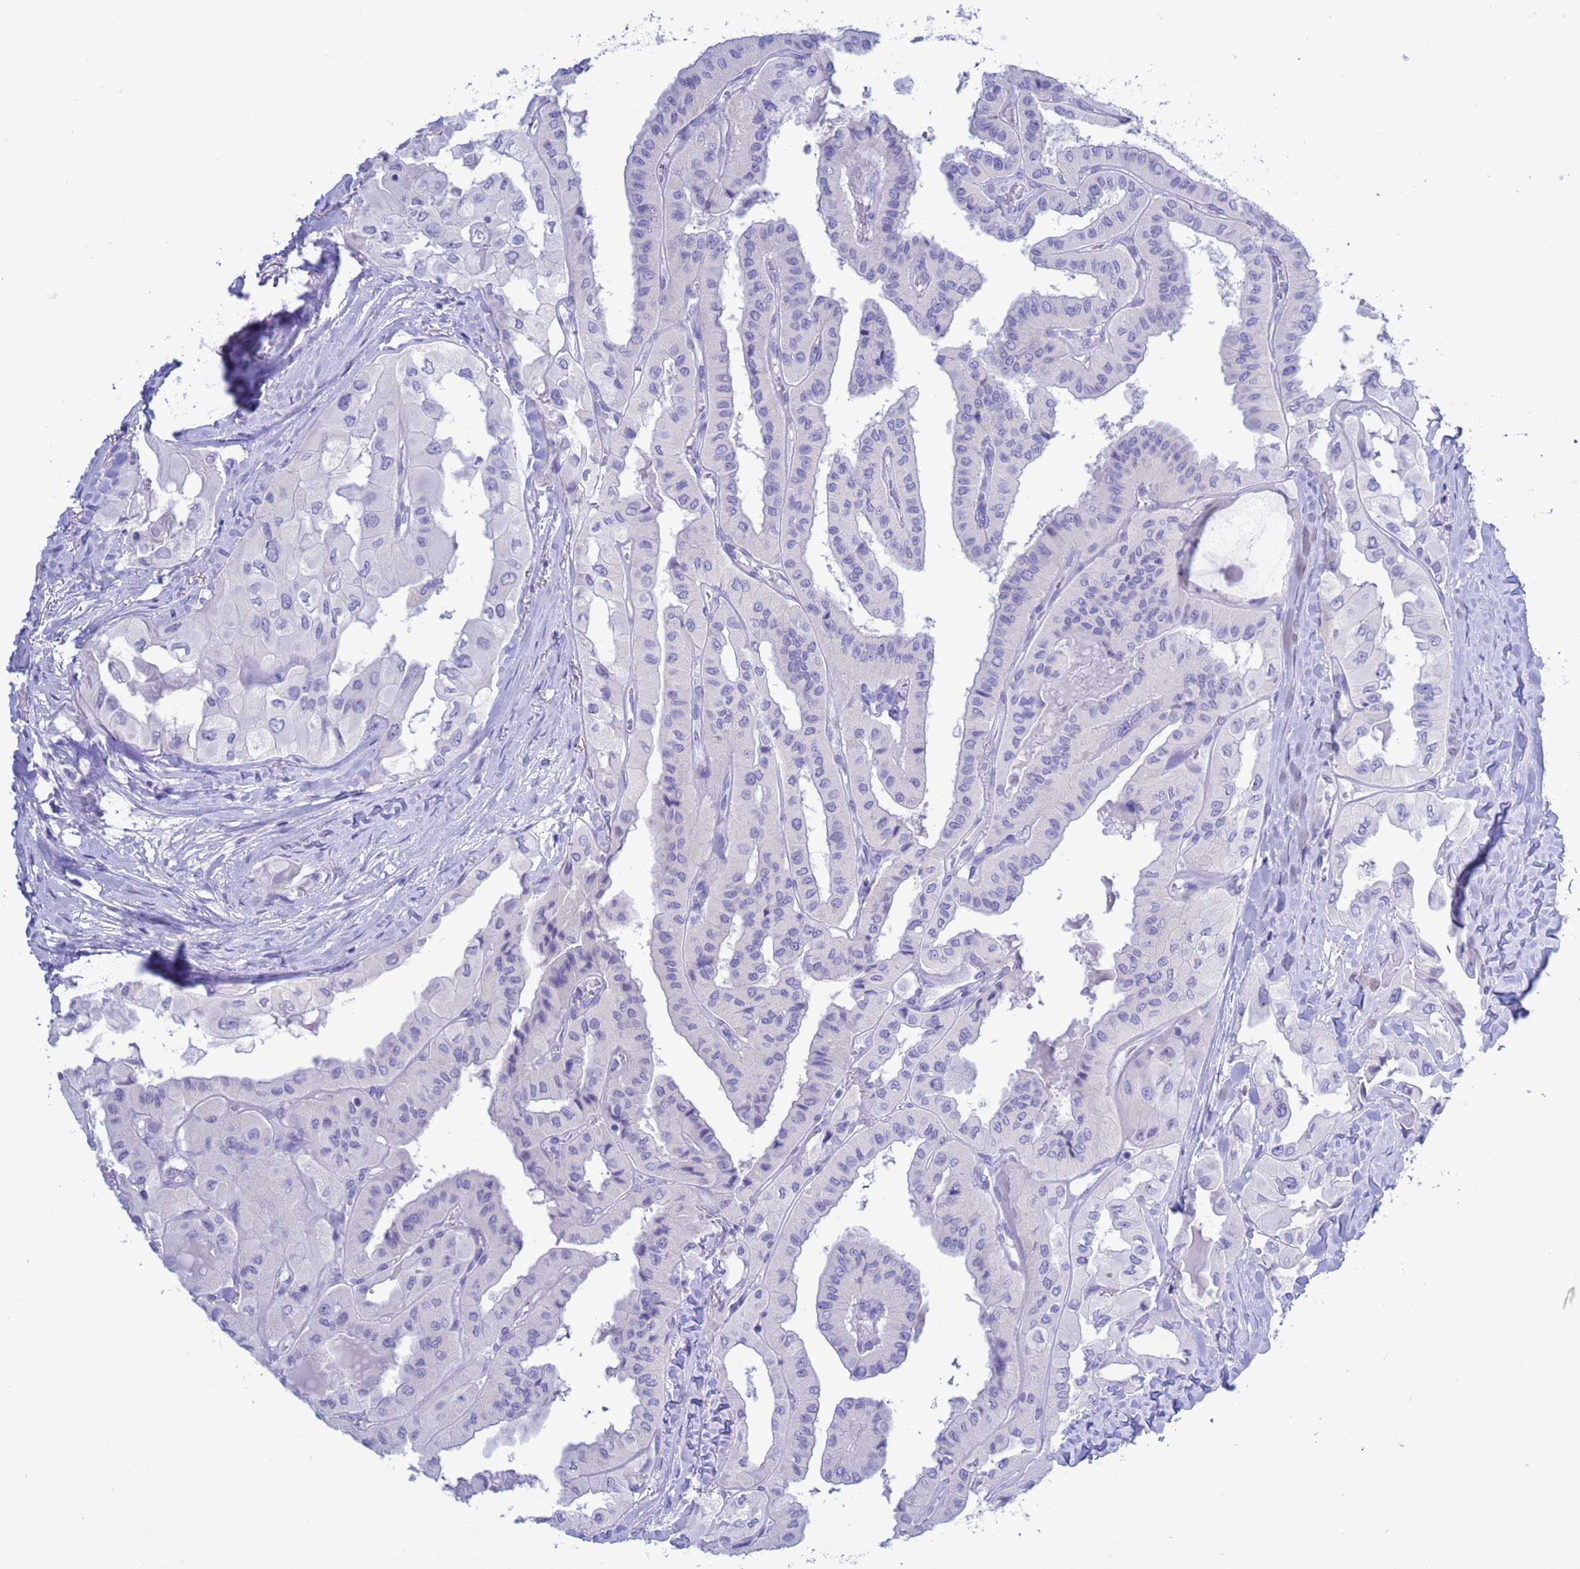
{"staining": {"intensity": "negative", "quantity": "none", "location": "none"}, "tissue": "thyroid cancer", "cell_type": "Tumor cells", "image_type": "cancer", "snomed": [{"axis": "morphology", "description": "Normal tissue, NOS"}, {"axis": "morphology", "description": "Papillary adenocarcinoma, NOS"}, {"axis": "topography", "description": "Thyroid gland"}], "caption": "Protein analysis of thyroid papillary adenocarcinoma reveals no significant positivity in tumor cells. Nuclei are stained in blue.", "gene": "GSTM1", "patient": {"sex": "female", "age": 59}}